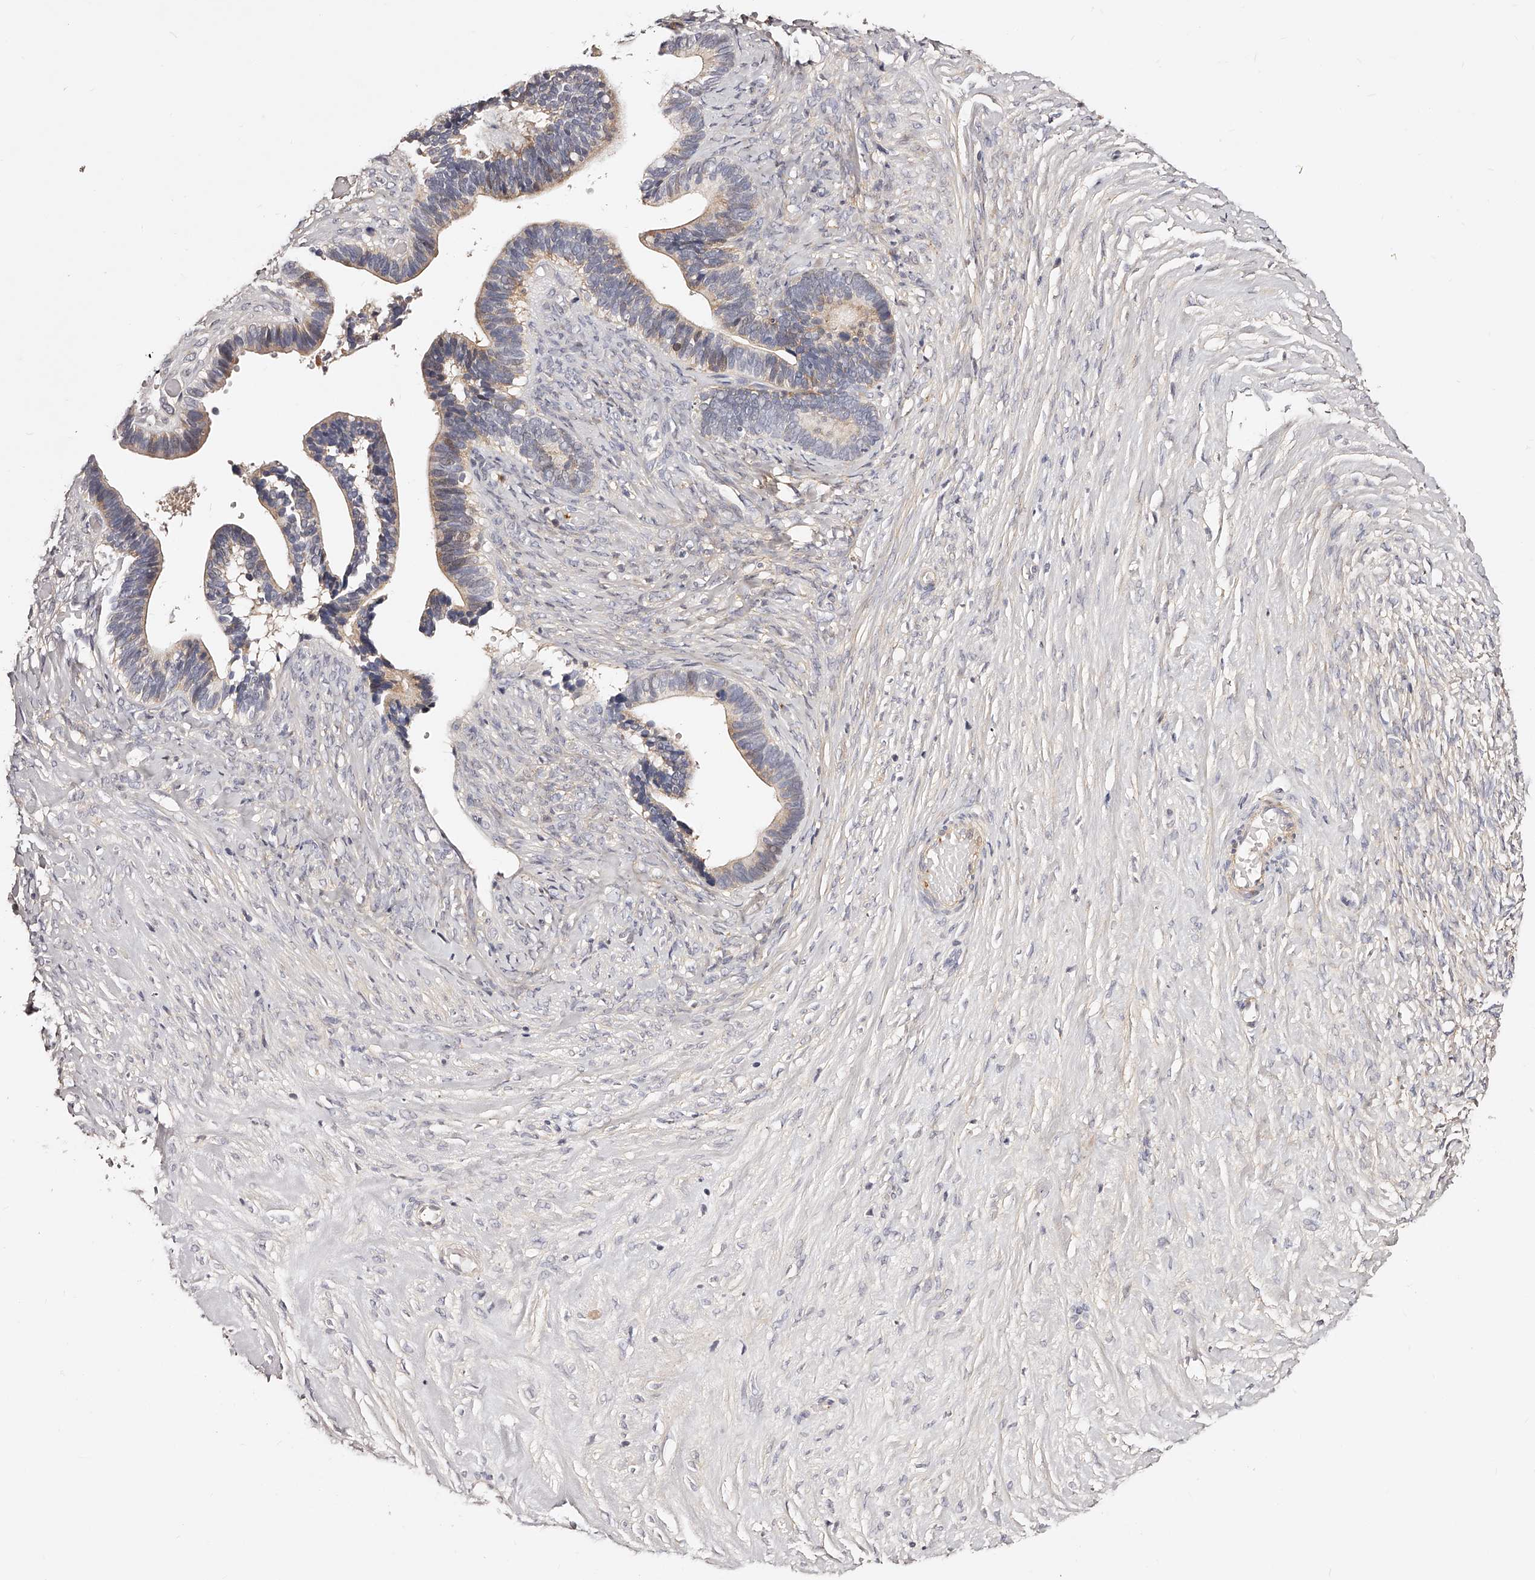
{"staining": {"intensity": "weak", "quantity": "25%-75%", "location": "cytoplasmic/membranous"}, "tissue": "ovarian cancer", "cell_type": "Tumor cells", "image_type": "cancer", "snomed": [{"axis": "morphology", "description": "Cystadenocarcinoma, serous, NOS"}, {"axis": "topography", "description": "Ovary"}], "caption": "Immunohistochemical staining of ovarian cancer demonstrates low levels of weak cytoplasmic/membranous protein expression in approximately 25%-75% of tumor cells.", "gene": "ZNF502", "patient": {"sex": "female", "age": 56}}